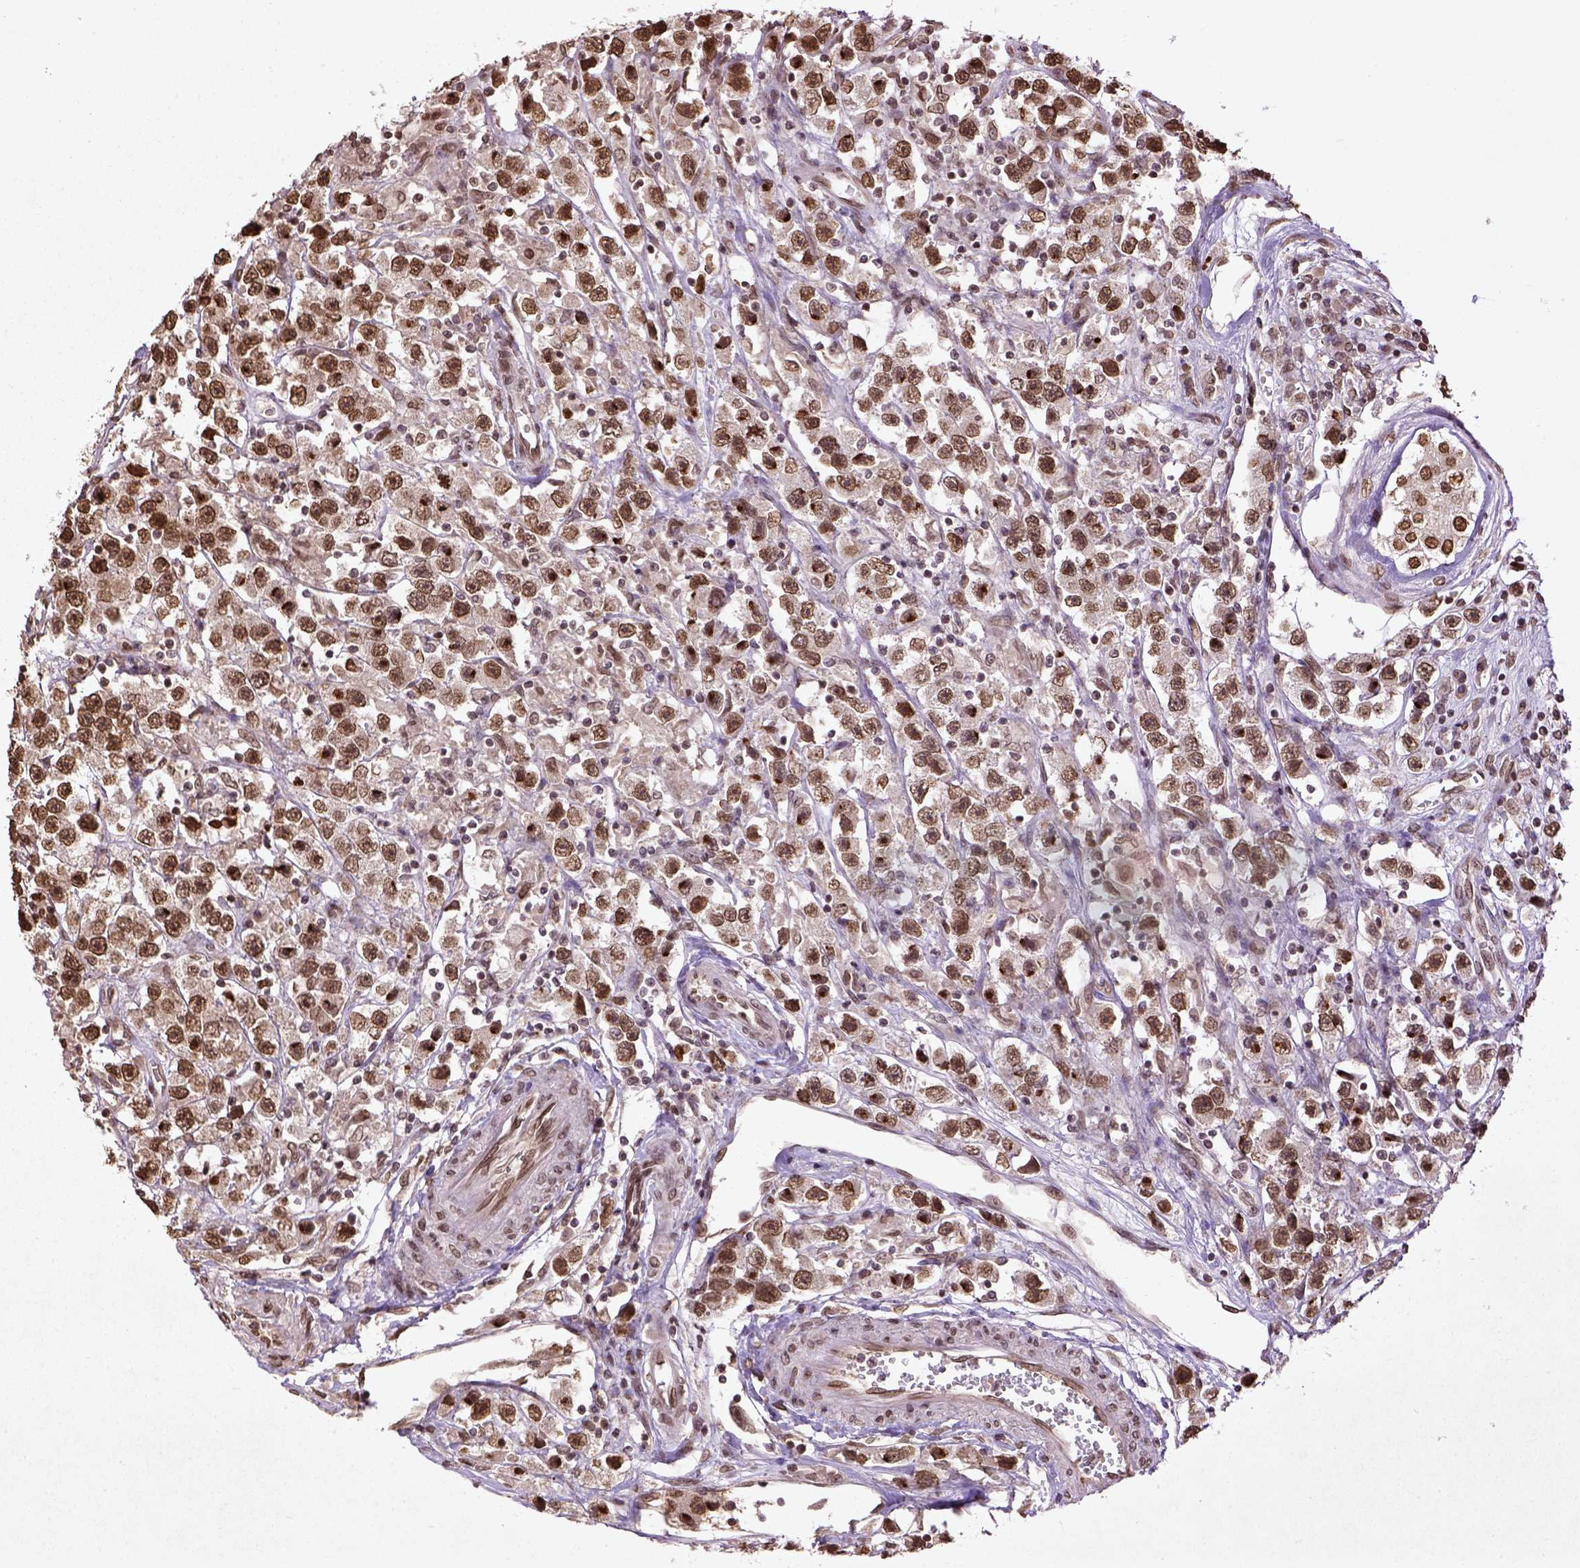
{"staining": {"intensity": "moderate", "quantity": ">75%", "location": "nuclear"}, "tissue": "testis cancer", "cell_type": "Tumor cells", "image_type": "cancer", "snomed": [{"axis": "morphology", "description": "Seminoma, NOS"}, {"axis": "topography", "description": "Testis"}], "caption": "DAB (3,3'-diaminobenzidine) immunohistochemical staining of testis seminoma demonstrates moderate nuclear protein positivity in about >75% of tumor cells.", "gene": "BANF1", "patient": {"sex": "male", "age": 45}}